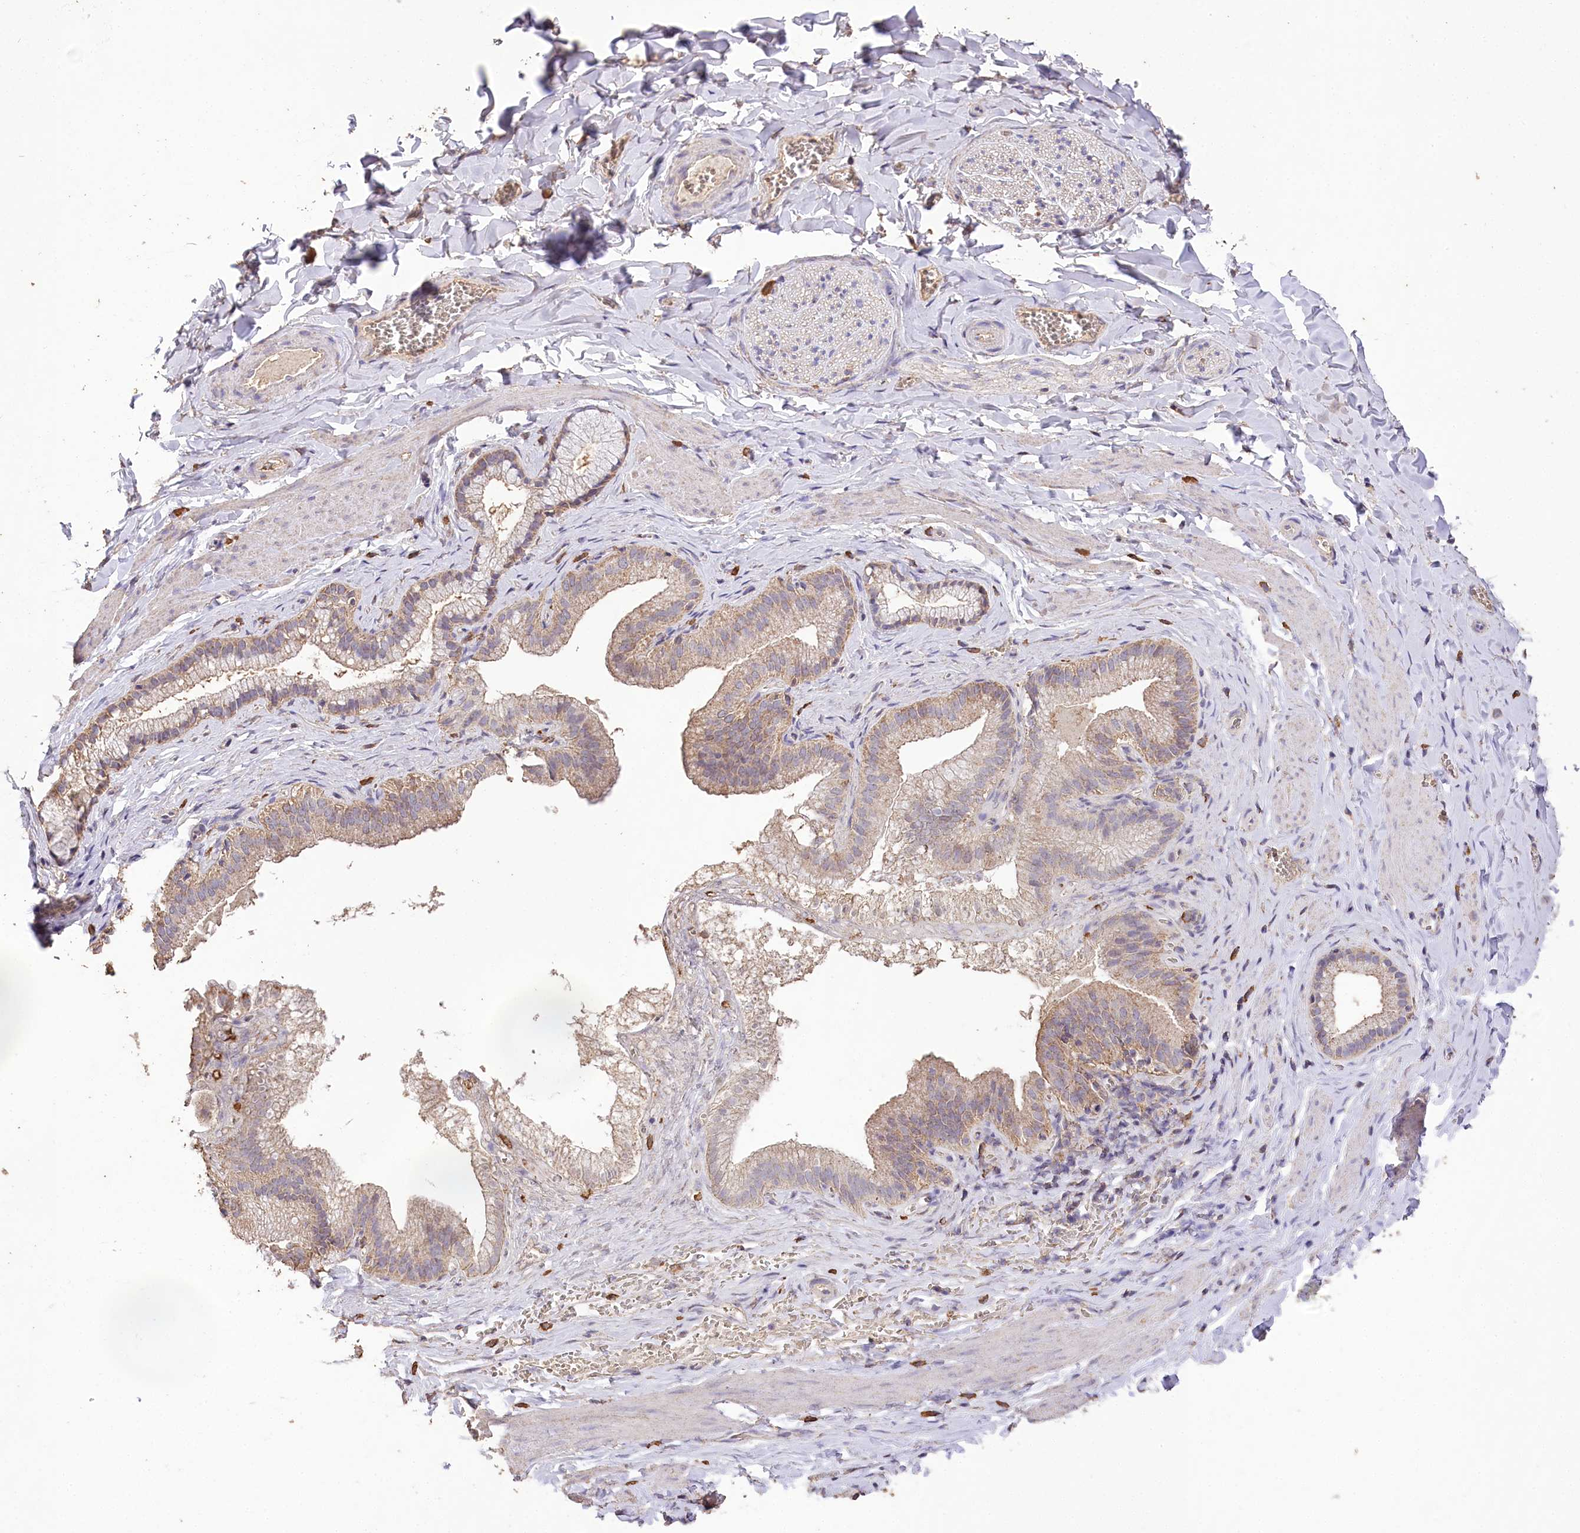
{"staining": {"intensity": "moderate", "quantity": "25%-75%", "location": "cytoplasmic/membranous"}, "tissue": "adipose tissue", "cell_type": "Adipocytes", "image_type": "normal", "snomed": [{"axis": "morphology", "description": "Normal tissue, NOS"}, {"axis": "topography", "description": "Gallbladder"}, {"axis": "topography", "description": "Peripheral nerve tissue"}], "caption": "This histopathology image demonstrates normal adipose tissue stained with IHC to label a protein in brown. The cytoplasmic/membranous of adipocytes show moderate positivity for the protein. Nuclei are counter-stained blue.", "gene": "IREB2", "patient": {"sex": "male", "age": 38}}